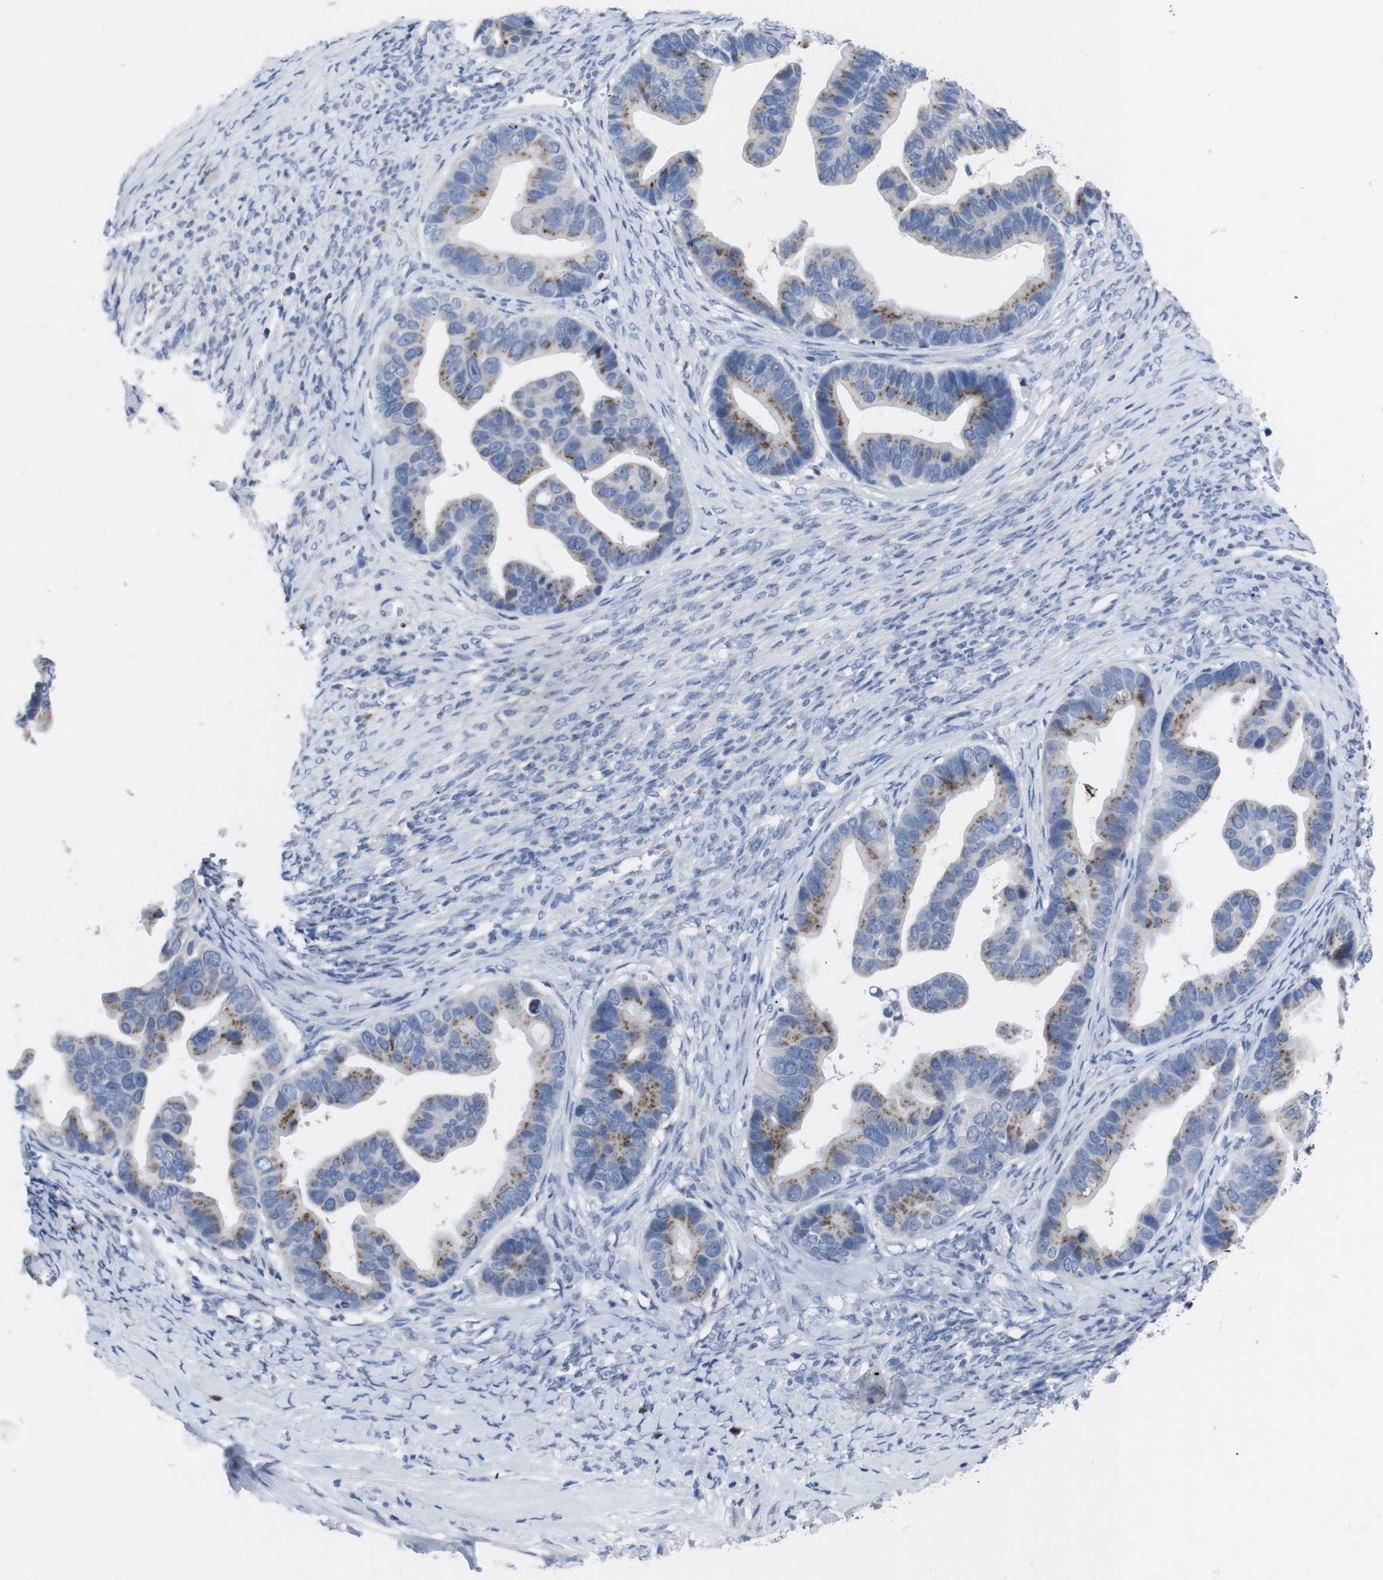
{"staining": {"intensity": "moderate", "quantity": "25%-75%", "location": "cytoplasmic/membranous"}, "tissue": "ovarian cancer", "cell_type": "Tumor cells", "image_type": "cancer", "snomed": [{"axis": "morphology", "description": "Cystadenocarcinoma, serous, NOS"}, {"axis": "topography", "description": "Ovary"}], "caption": "Immunohistochemical staining of human ovarian cancer (serous cystadenocarcinoma) reveals medium levels of moderate cytoplasmic/membranous protein staining in approximately 25%-75% of tumor cells.", "gene": "IRF4", "patient": {"sex": "female", "age": 56}}